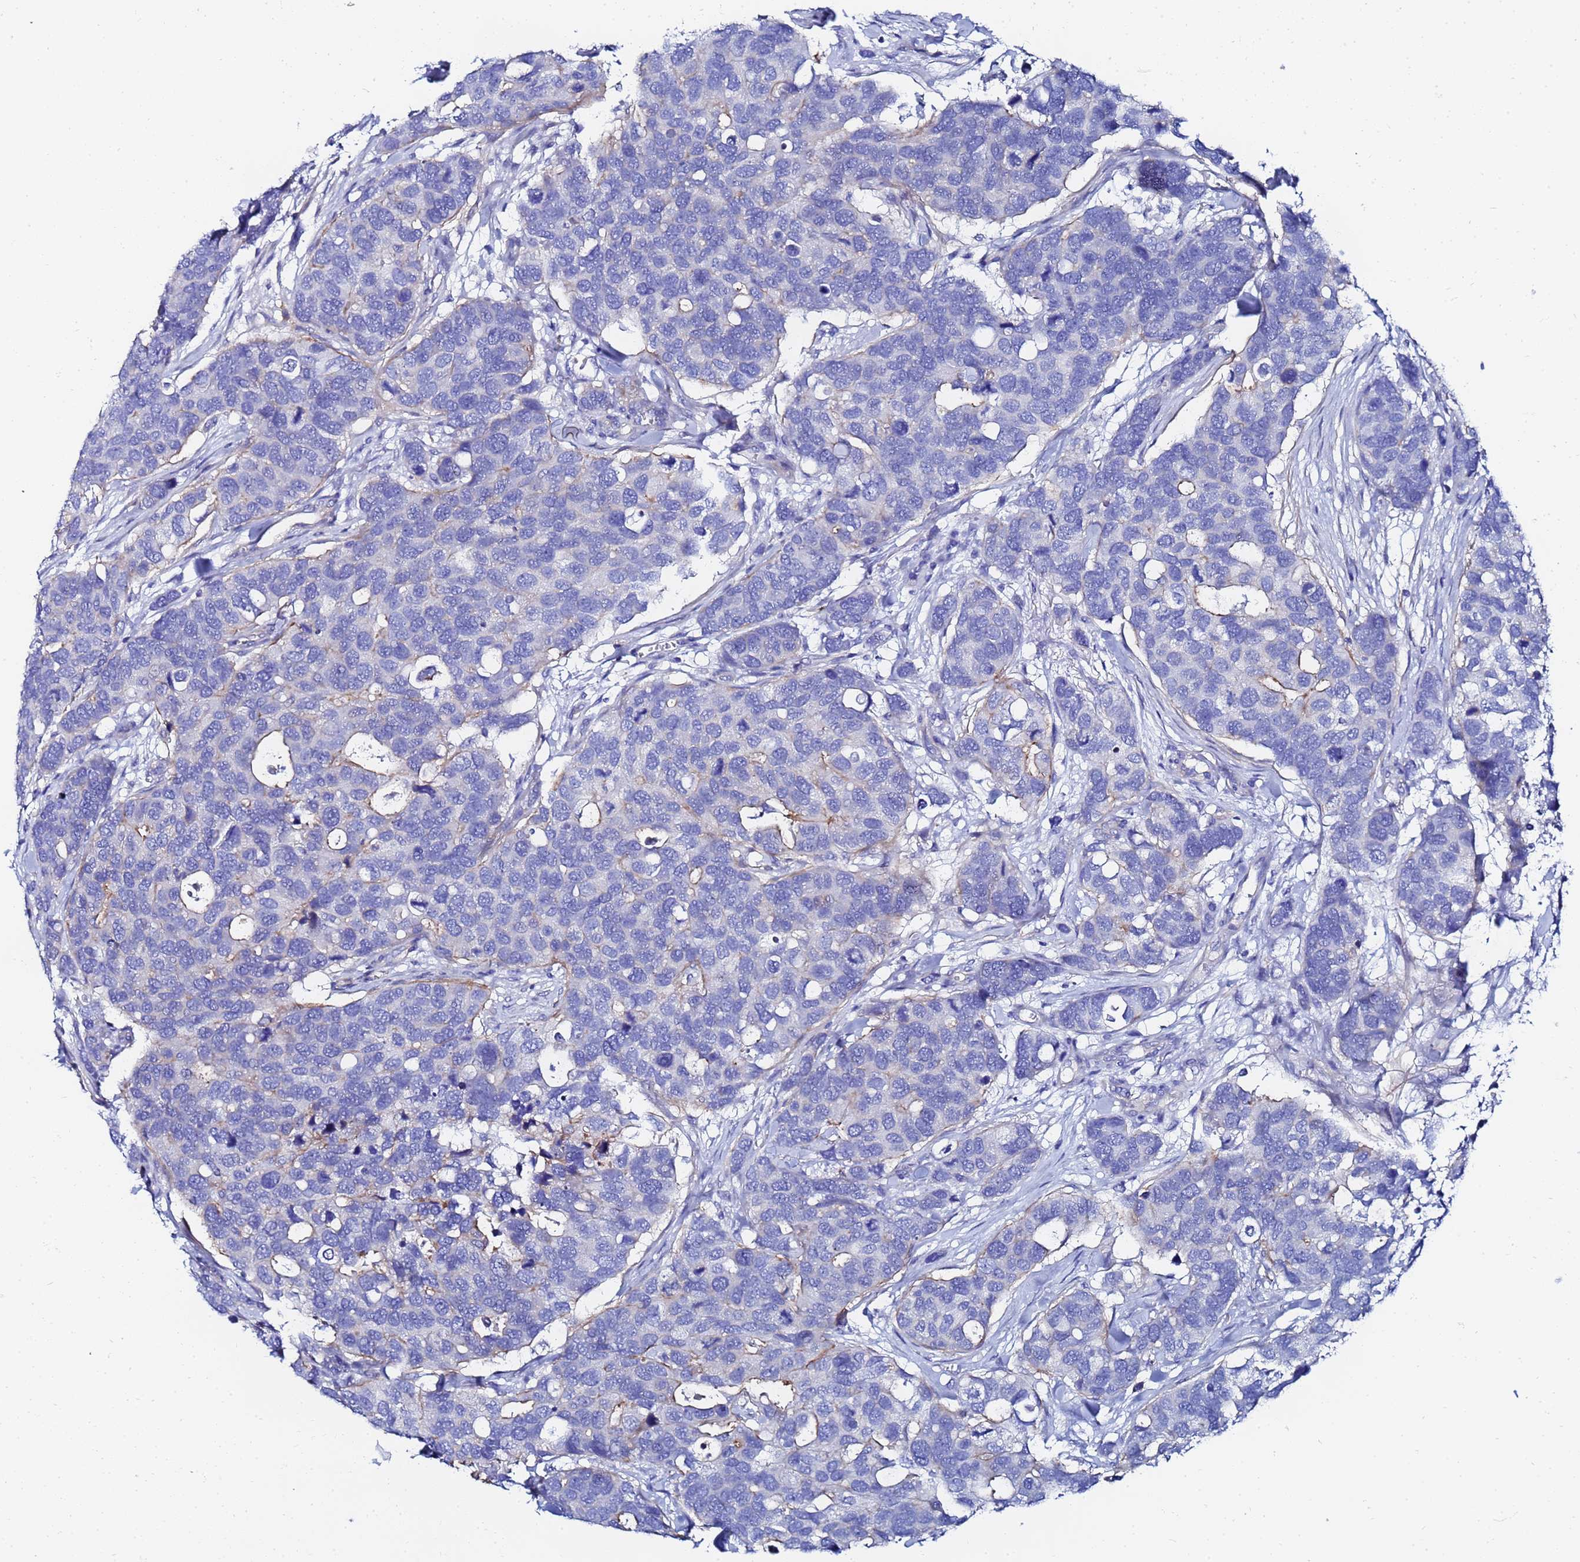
{"staining": {"intensity": "negative", "quantity": "none", "location": "none"}, "tissue": "breast cancer", "cell_type": "Tumor cells", "image_type": "cancer", "snomed": [{"axis": "morphology", "description": "Duct carcinoma"}, {"axis": "topography", "description": "Breast"}], "caption": "Infiltrating ductal carcinoma (breast) was stained to show a protein in brown. There is no significant positivity in tumor cells. (DAB (3,3'-diaminobenzidine) IHC, high magnification).", "gene": "RAB39B", "patient": {"sex": "female", "age": 83}}